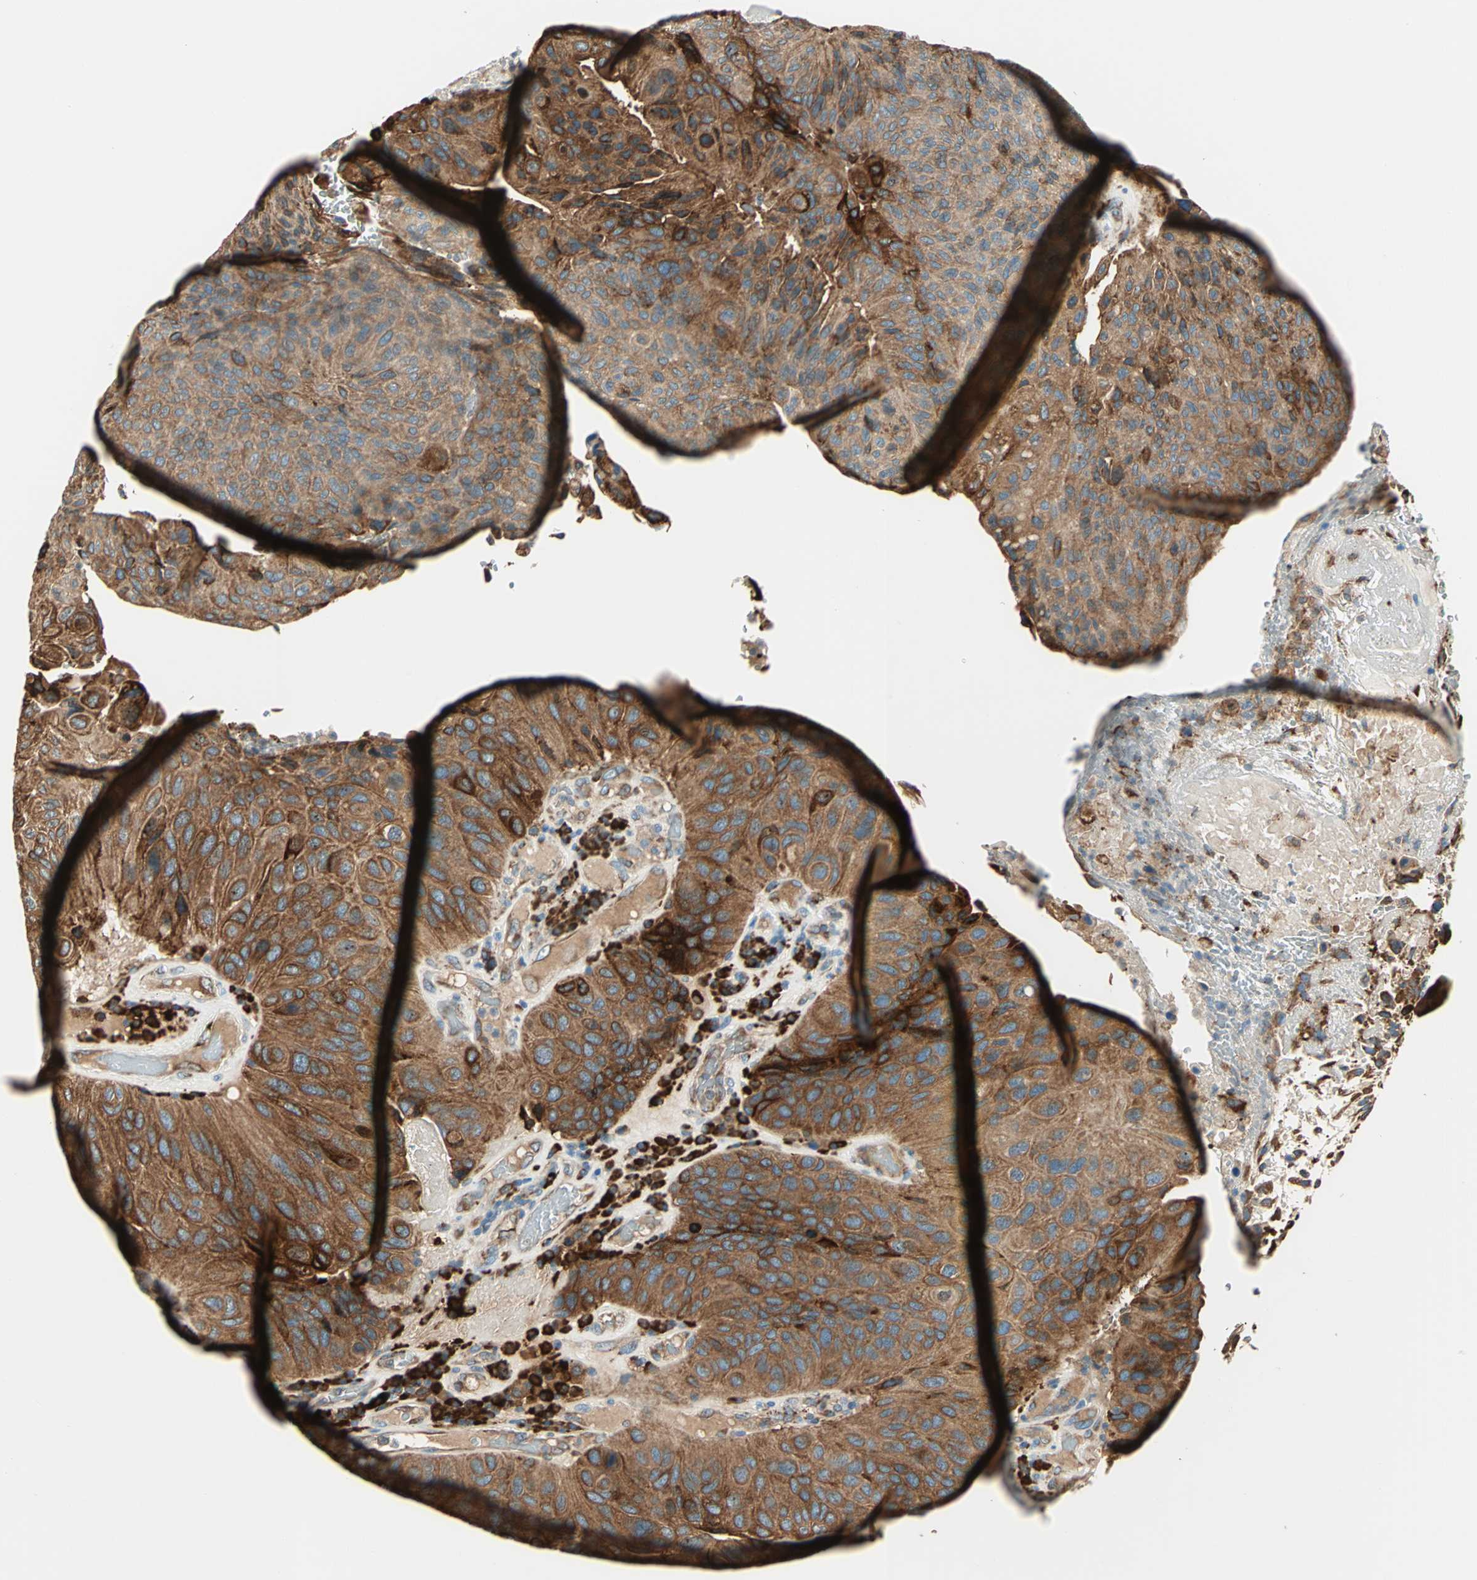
{"staining": {"intensity": "moderate", "quantity": ">75%", "location": "cytoplasmic/membranous"}, "tissue": "urothelial cancer", "cell_type": "Tumor cells", "image_type": "cancer", "snomed": [{"axis": "morphology", "description": "Urothelial carcinoma, High grade"}, {"axis": "topography", "description": "Urinary bladder"}], "caption": "Urothelial cancer stained with DAB (3,3'-diaminobenzidine) immunohistochemistry demonstrates medium levels of moderate cytoplasmic/membranous positivity in about >75% of tumor cells.", "gene": "PDIA4", "patient": {"sex": "male", "age": 66}}